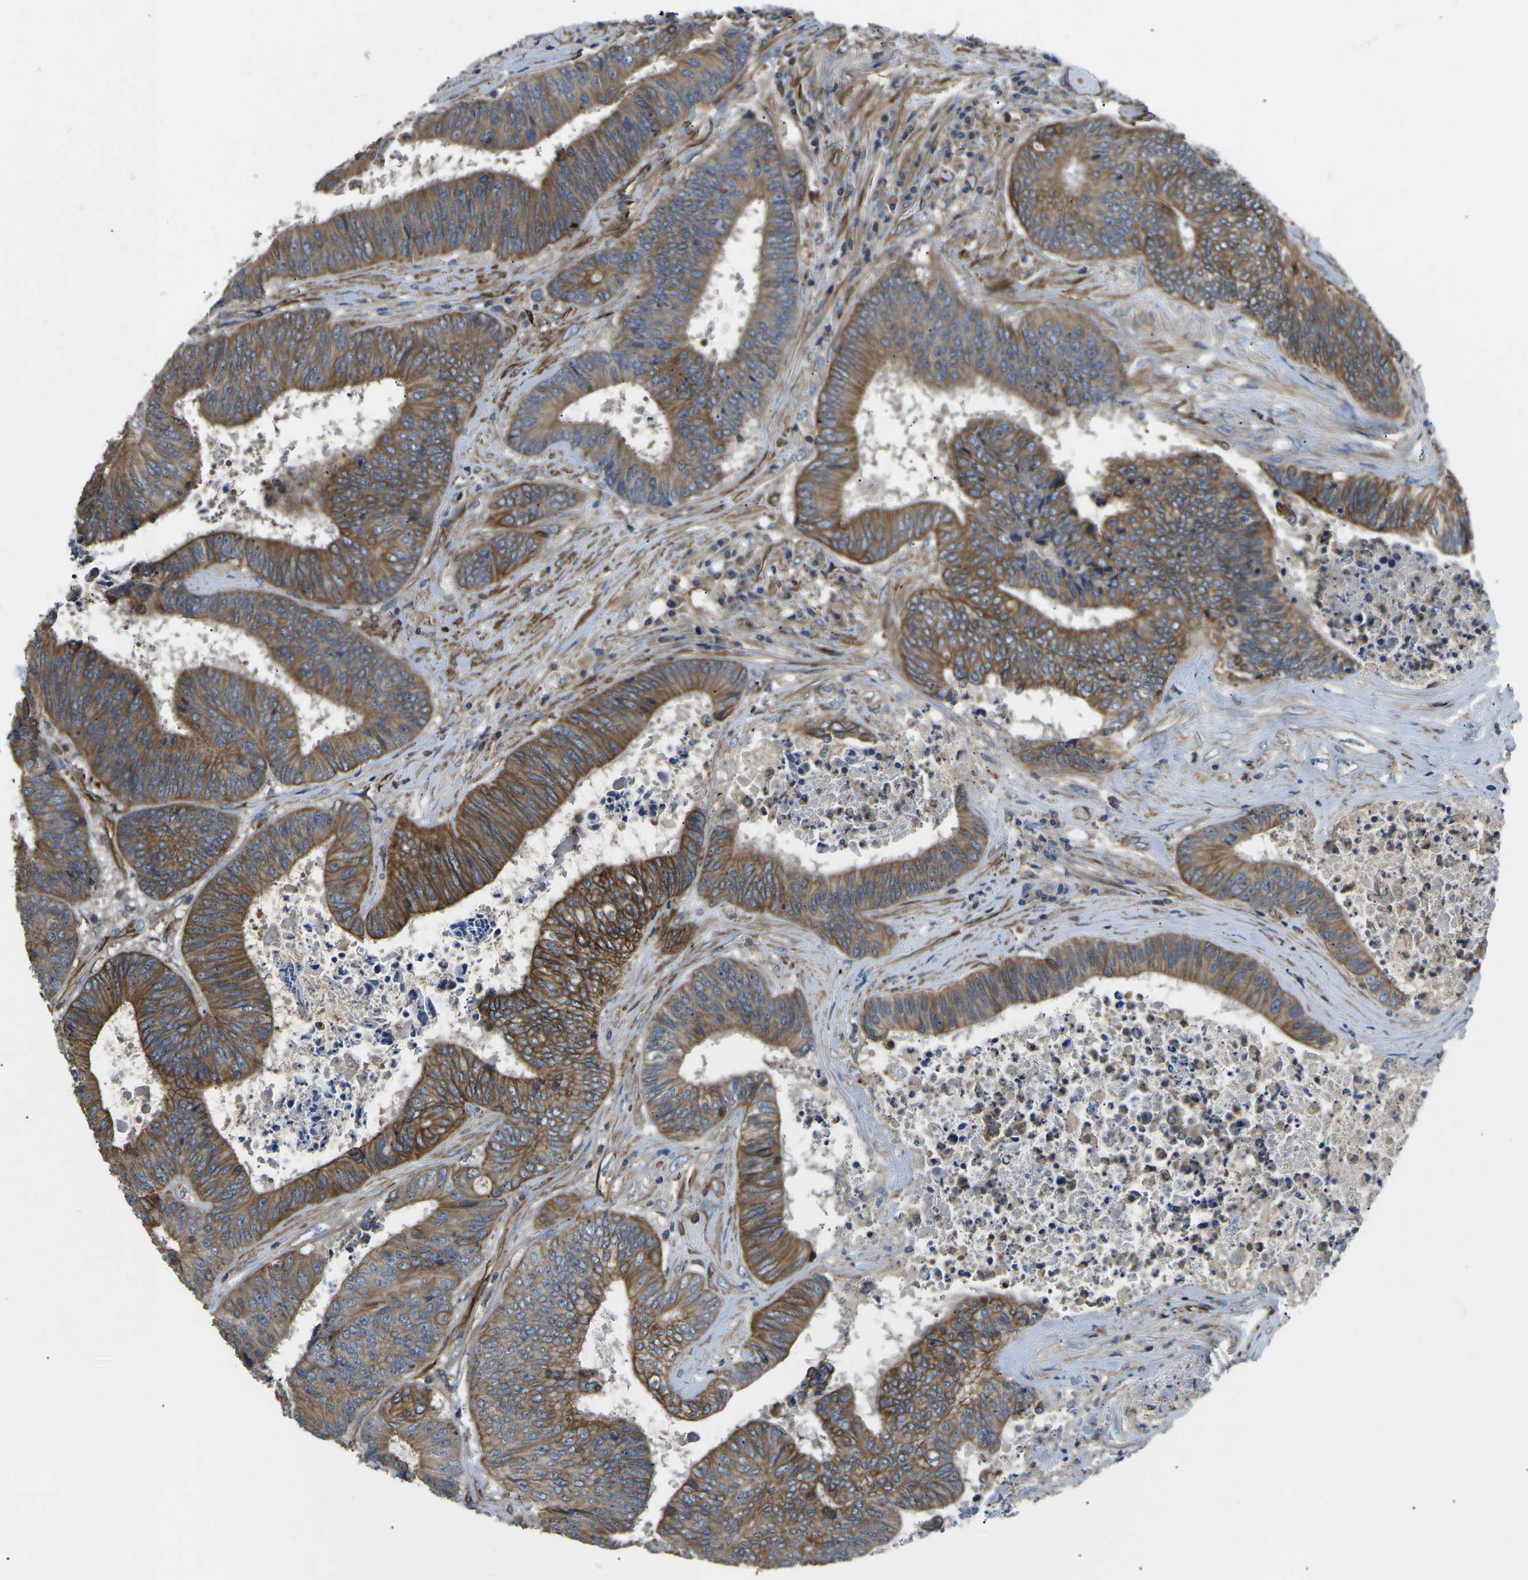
{"staining": {"intensity": "moderate", "quantity": ">75%", "location": "cytoplasmic/membranous"}, "tissue": "colorectal cancer", "cell_type": "Tumor cells", "image_type": "cancer", "snomed": [{"axis": "morphology", "description": "Adenocarcinoma, NOS"}, {"axis": "topography", "description": "Rectum"}], "caption": "Colorectal adenocarcinoma was stained to show a protein in brown. There is medium levels of moderate cytoplasmic/membranous expression in about >75% of tumor cells.", "gene": "KCNJ15", "patient": {"sex": "male", "age": 72}}